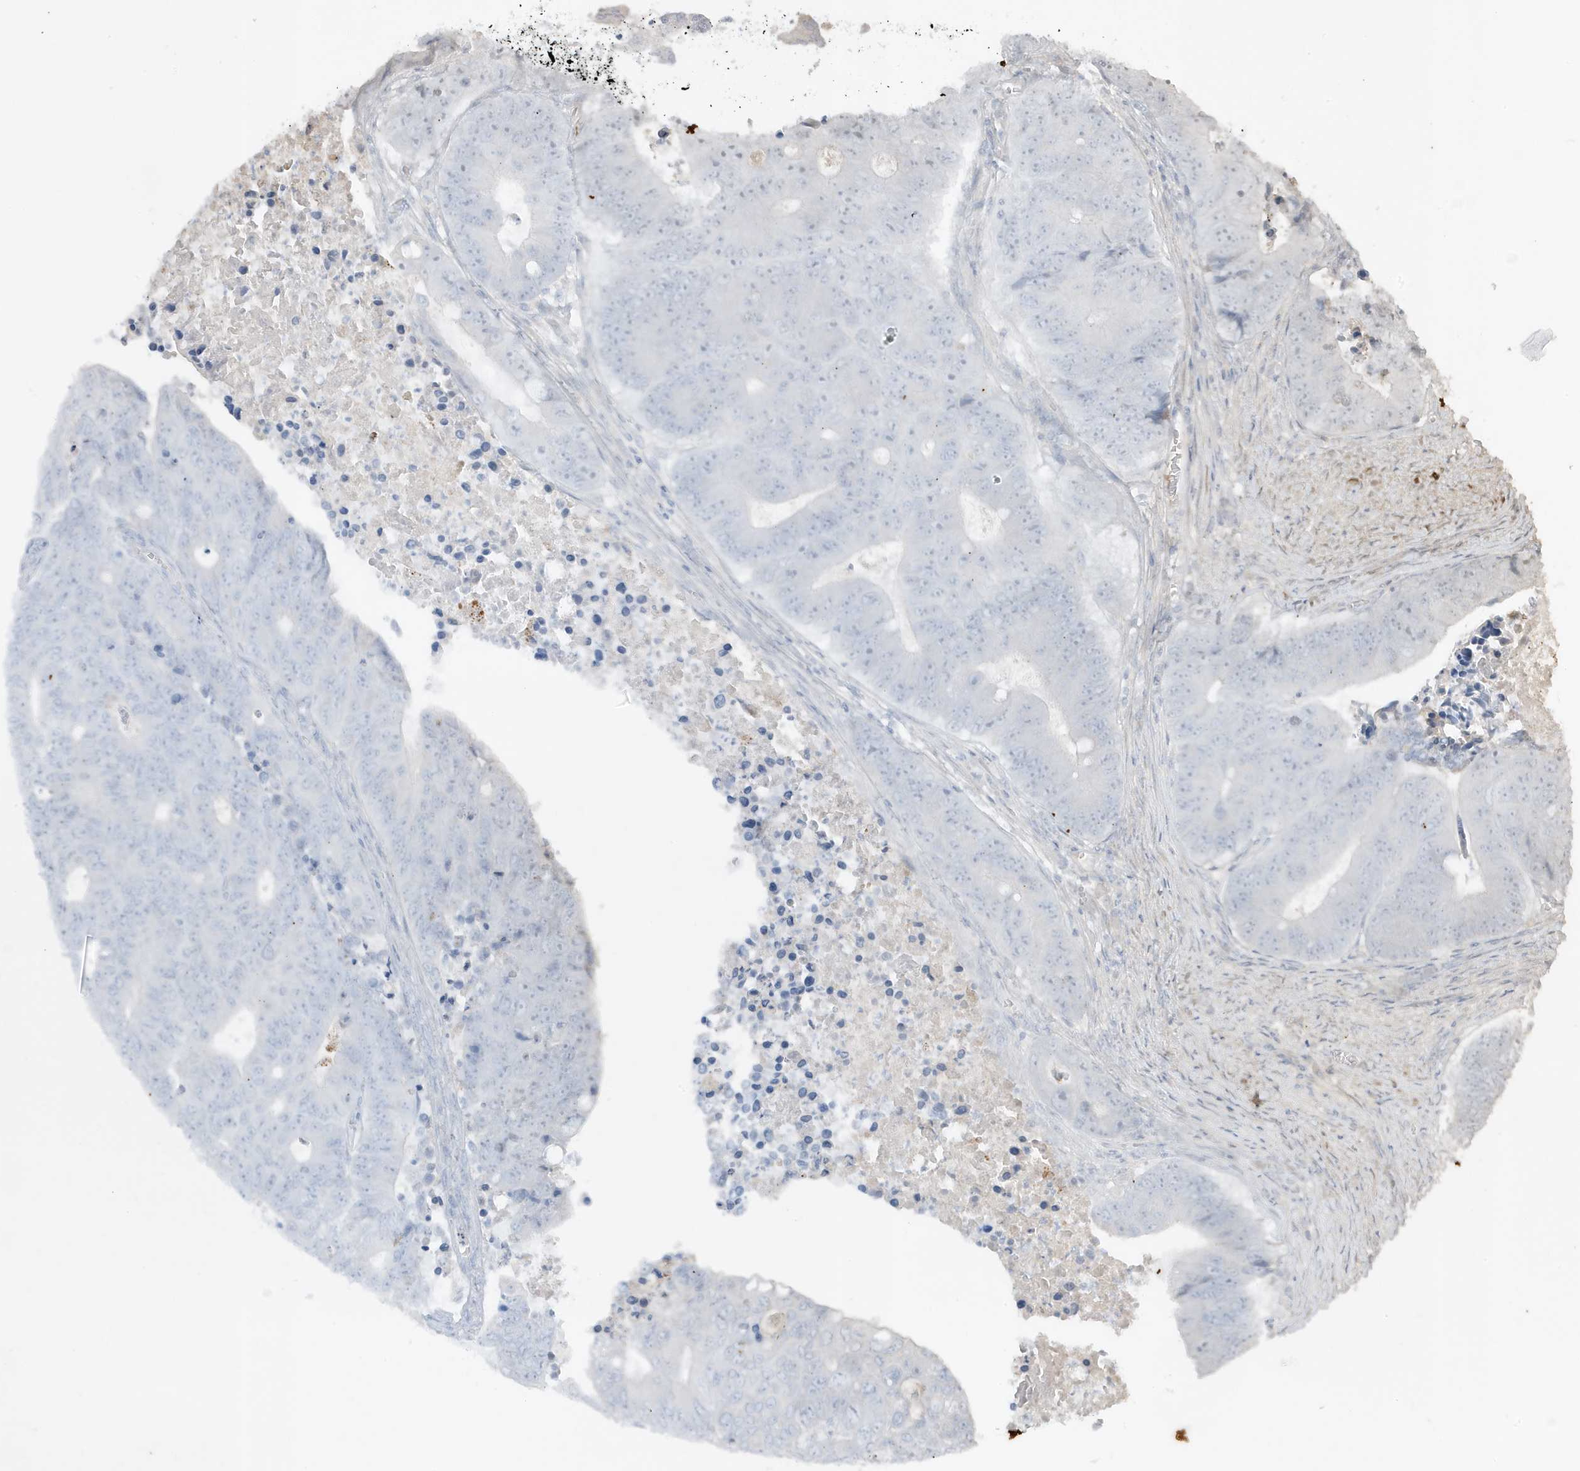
{"staining": {"intensity": "negative", "quantity": "none", "location": "none"}, "tissue": "colorectal cancer", "cell_type": "Tumor cells", "image_type": "cancer", "snomed": [{"axis": "morphology", "description": "Adenocarcinoma, NOS"}, {"axis": "topography", "description": "Colon"}], "caption": "IHC image of neoplastic tissue: human colorectal adenocarcinoma stained with DAB exhibits no significant protein staining in tumor cells.", "gene": "FNDC1", "patient": {"sex": "male", "age": 87}}